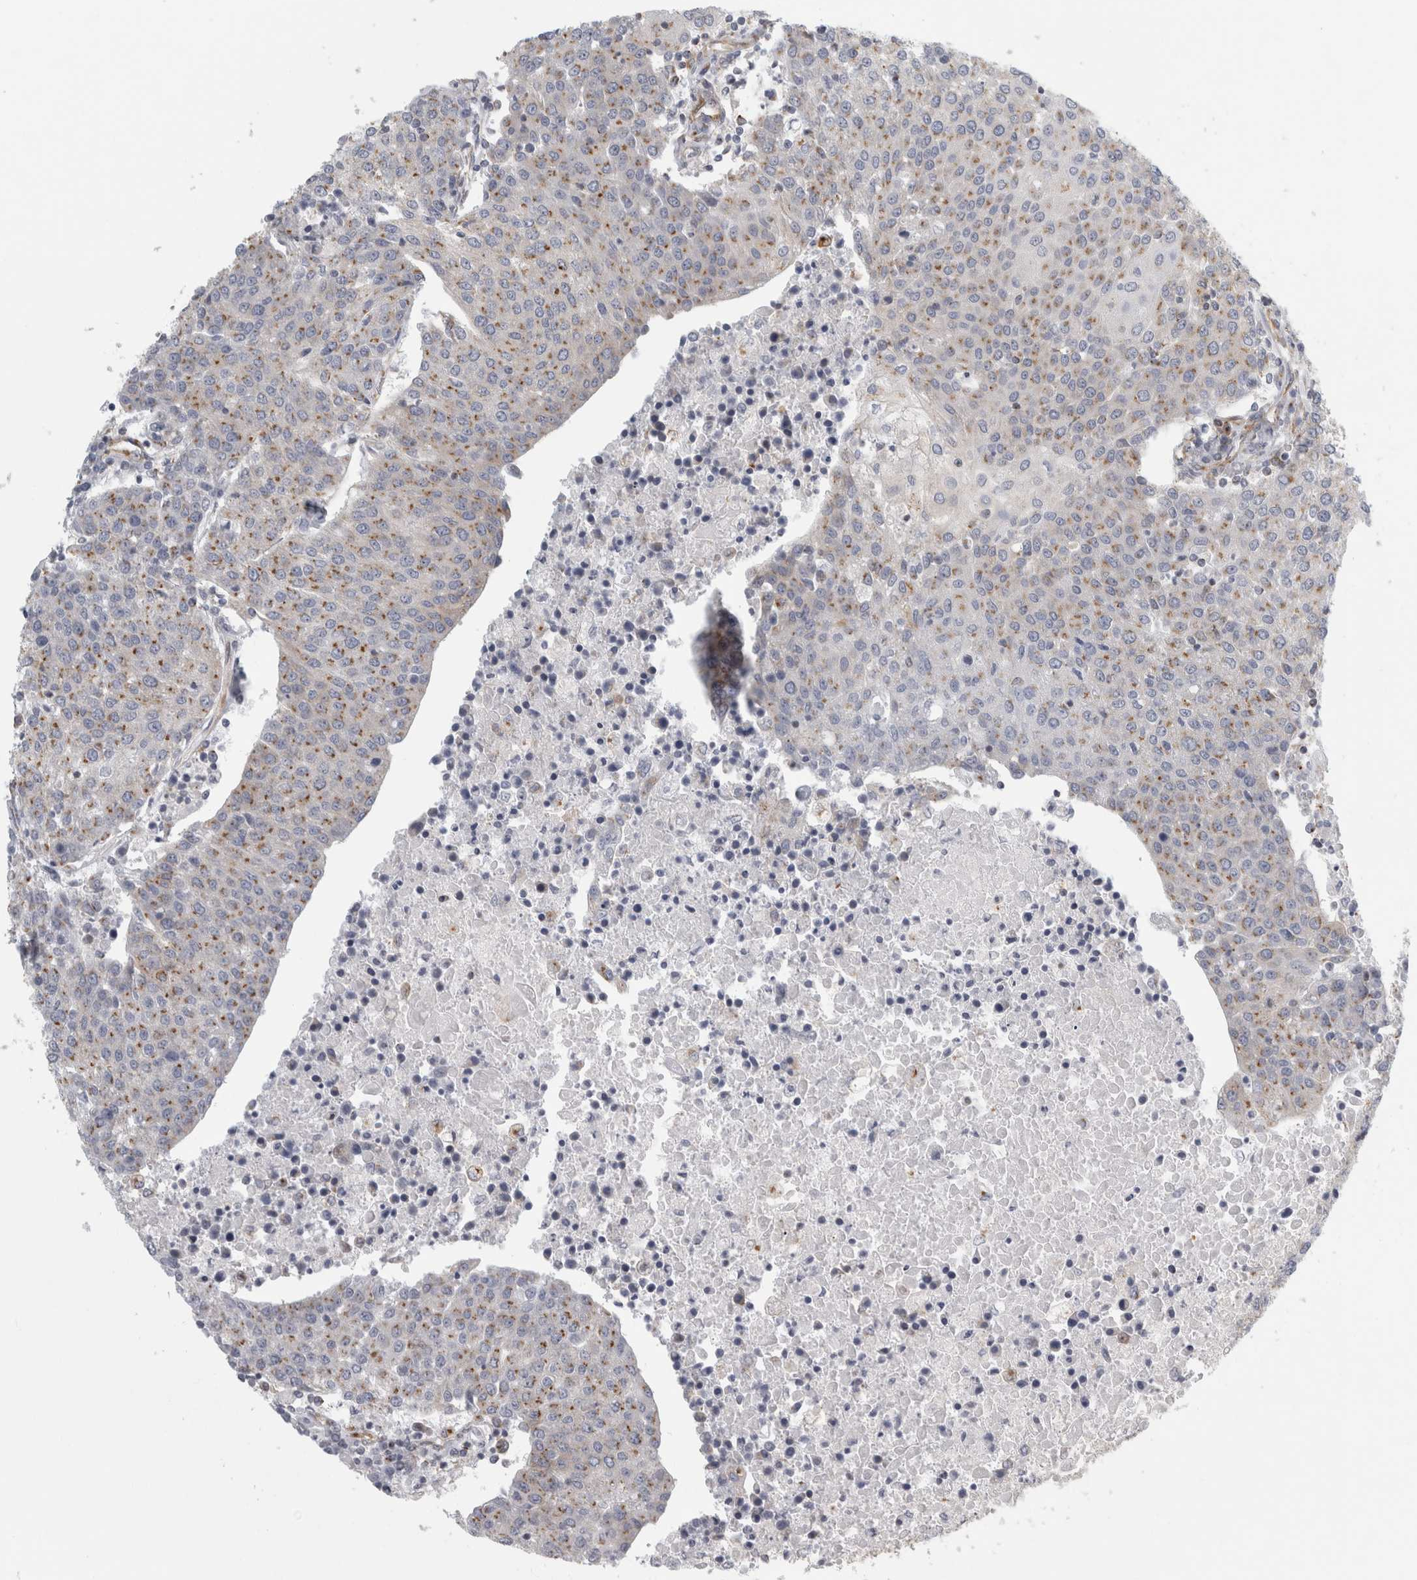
{"staining": {"intensity": "weak", "quantity": ">75%", "location": "cytoplasmic/membranous"}, "tissue": "urothelial cancer", "cell_type": "Tumor cells", "image_type": "cancer", "snomed": [{"axis": "morphology", "description": "Urothelial carcinoma, High grade"}, {"axis": "topography", "description": "Urinary bladder"}], "caption": "A brown stain labels weak cytoplasmic/membranous positivity of a protein in urothelial cancer tumor cells. (Brightfield microscopy of DAB IHC at high magnification).", "gene": "PEX6", "patient": {"sex": "female", "age": 85}}